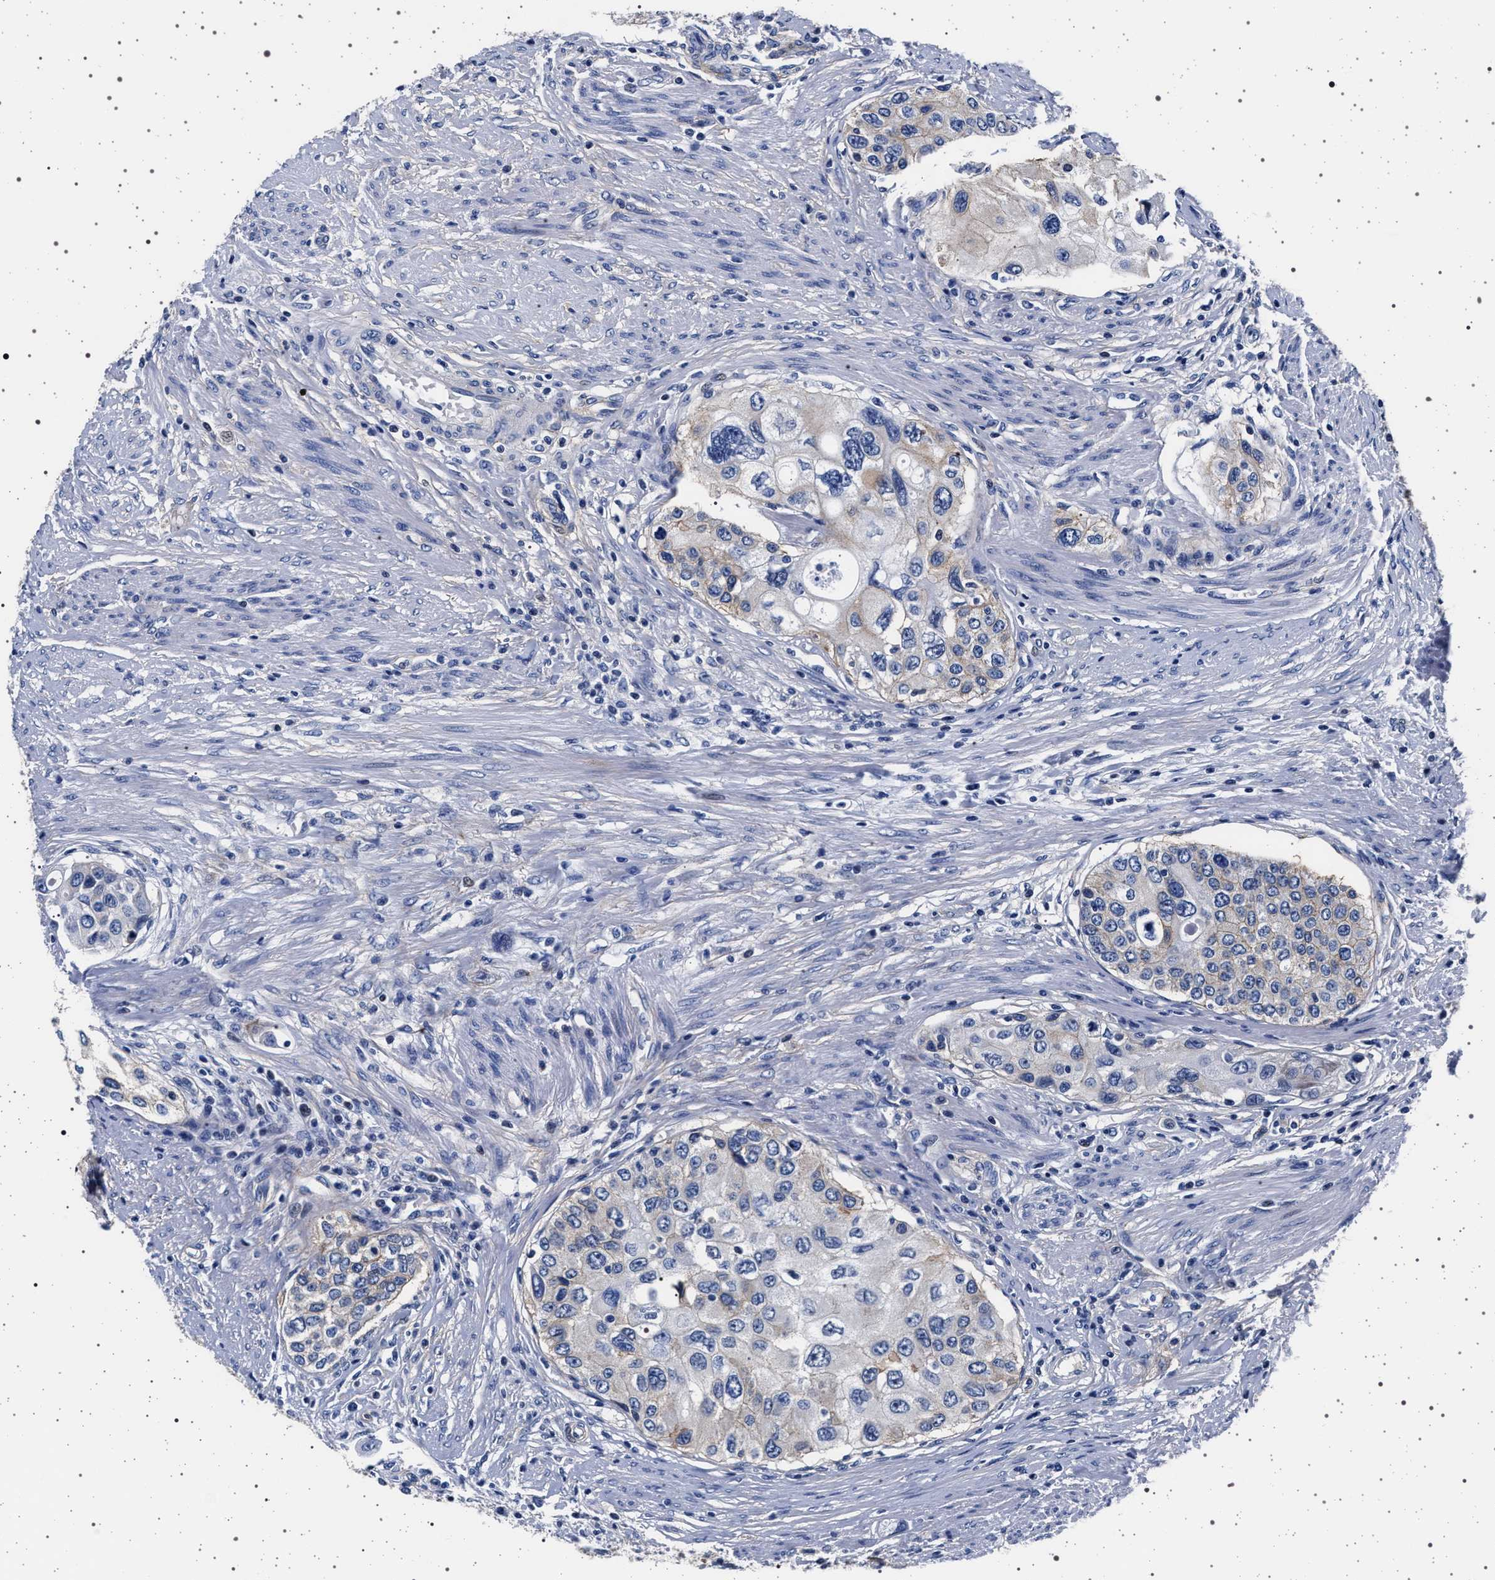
{"staining": {"intensity": "weak", "quantity": "<25%", "location": "cytoplasmic/membranous"}, "tissue": "urothelial cancer", "cell_type": "Tumor cells", "image_type": "cancer", "snomed": [{"axis": "morphology", "description": "Urothelial carcinoma, High grade"}, {"axis": "topography", "description": "Urinary bladder"}], "caption": "Immunohistochemical staining of human urothelial cancer demonstrates no significant positivity in tumor cells.", "gene": "SLC9A1", "patient": {"sex": "female", "age": 56}}